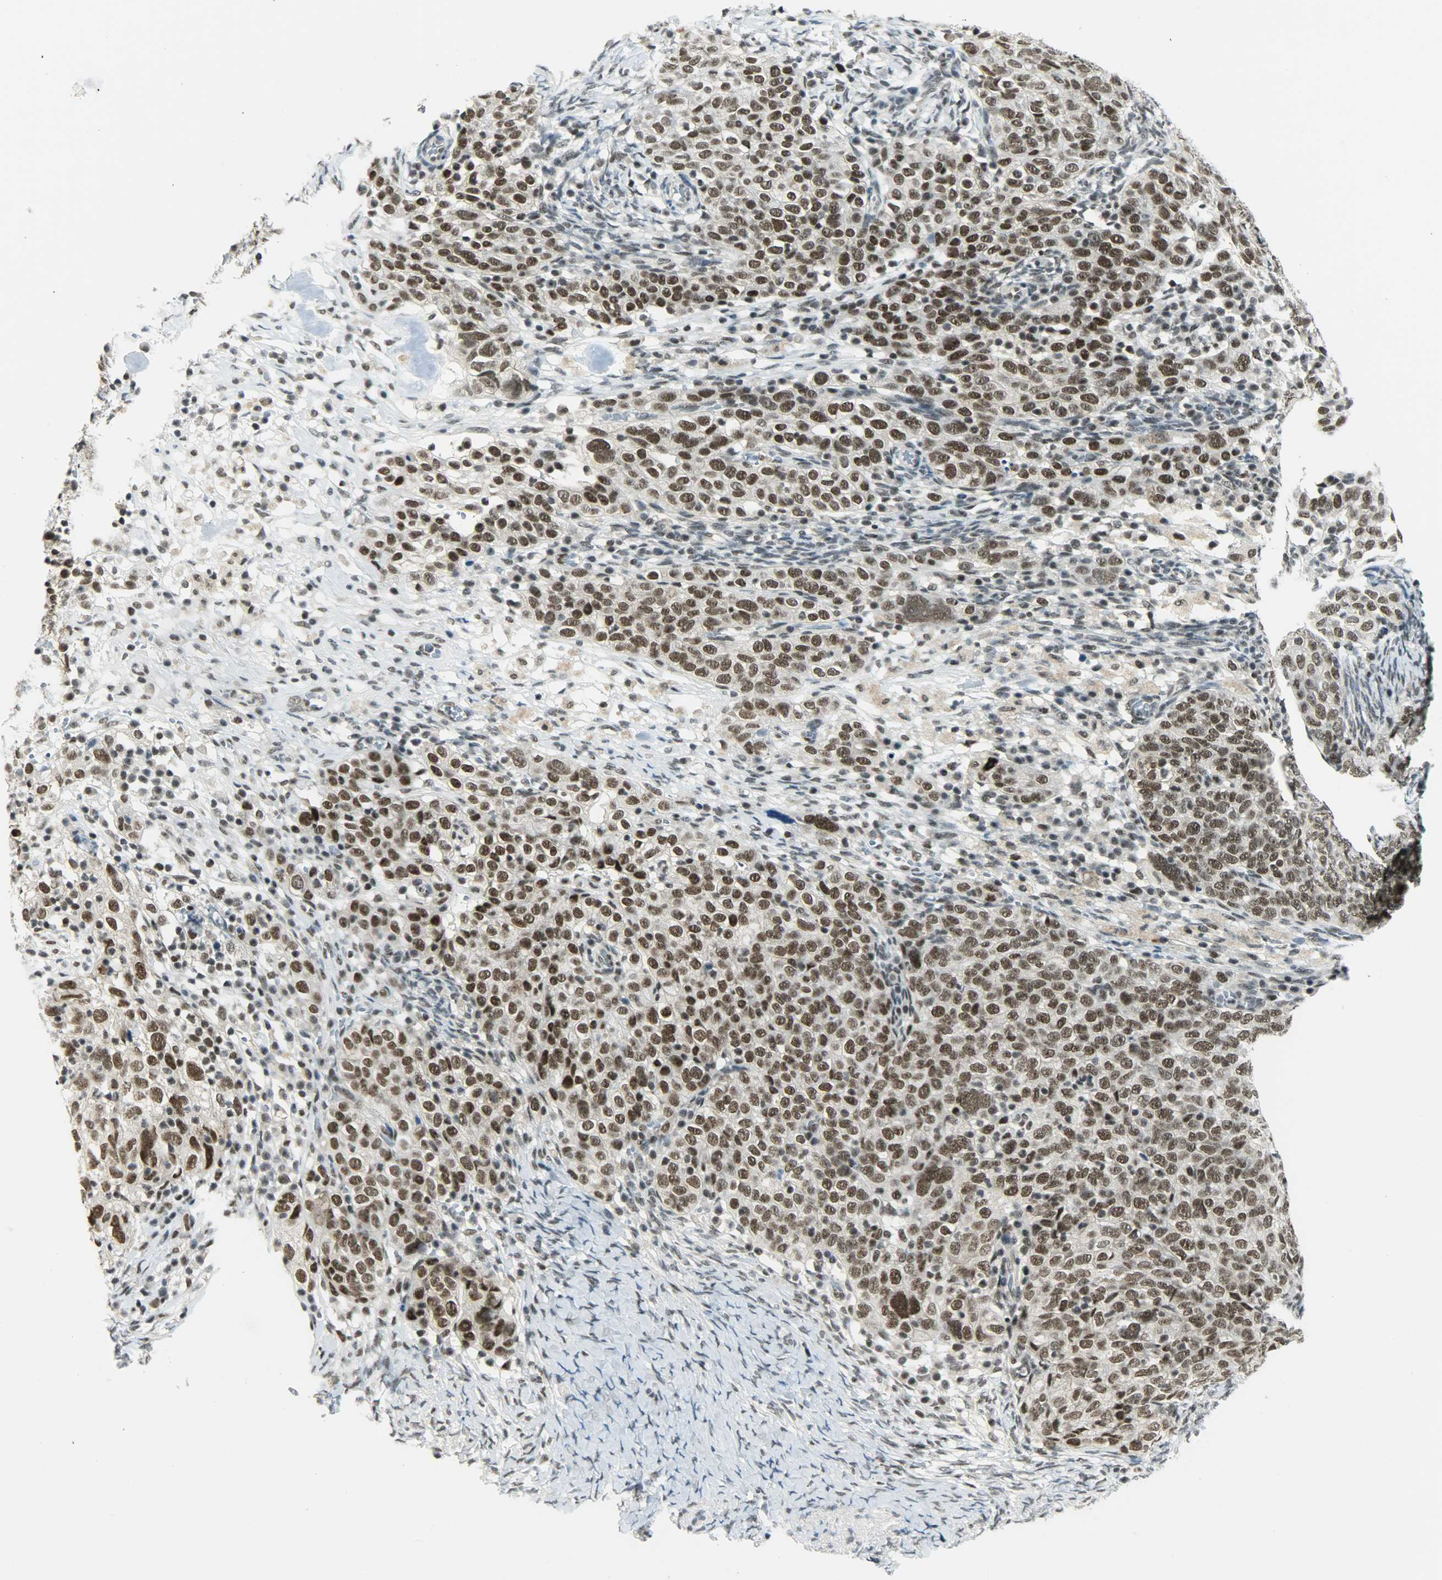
{"staining": {"intensity": "strong", "quantity": ">75%", "location": "nuclear"}, "tissue": "ovarian cancer", "cell_type": "Tumor cells", "image_type": "cancer", "snomed": [{"axis": "morphology", "description": "Normal tissue, NOS"}, {"axis": "morphology", "description": "Cystadenocarcinoma, serous, NOS"}, {"axis": "topography", "description": "Ovary"}], "caption": "Immunohistochemistry (IHC) photomicrograph of neoplastic tissue: human ovarian serous cystadenocarcinoma stained using immunohistochemistry (IHC) reveals high levels of strong protein expression localized specifically in the nuclear of tumor cells, appearing as a nuclear brown color.", "gene": "SUGP1", "patient": {"sex": "female", "age": 62}}